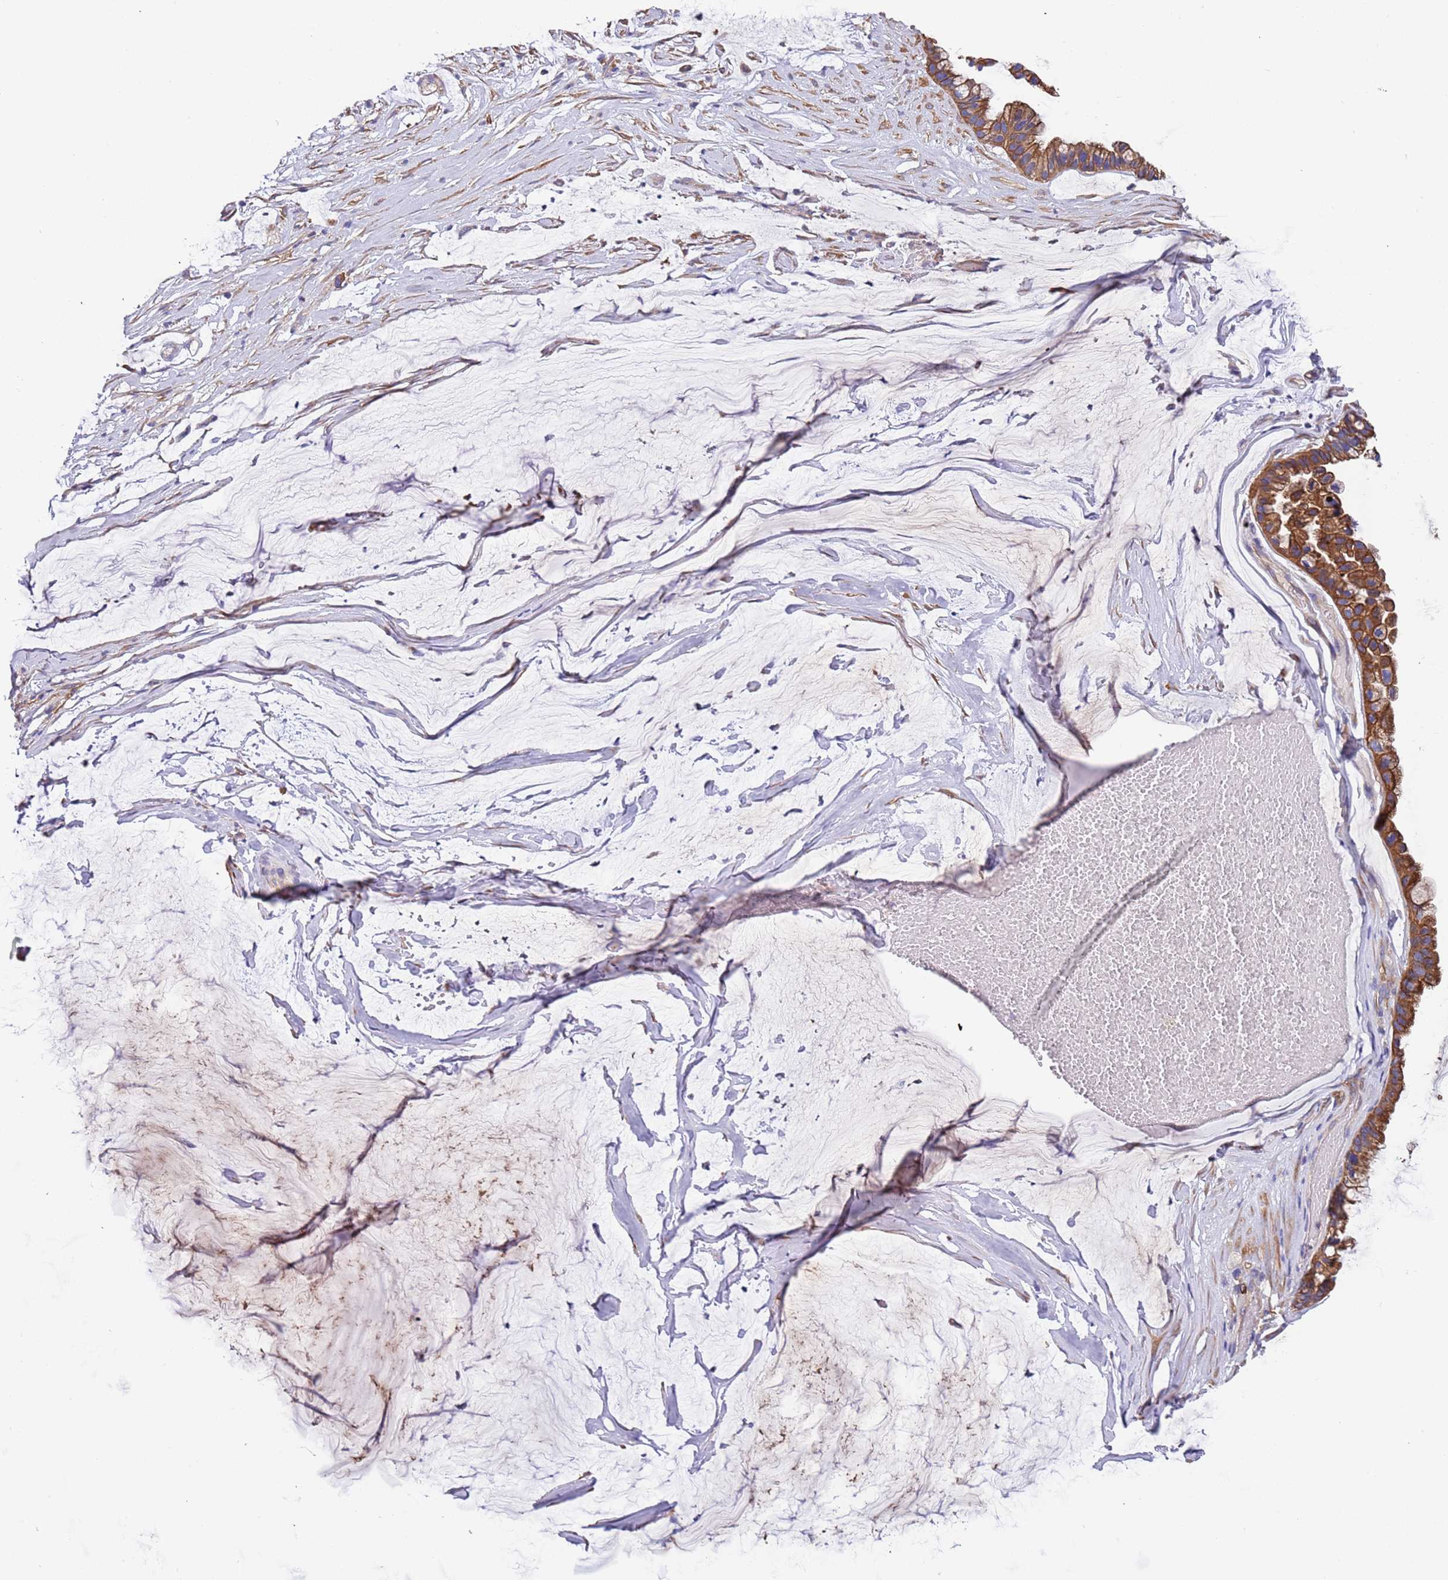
{"staining": {"intensity": "moderate", "quantity": ">75%", "location": "cytoplasmic/membranous"}, "tissue": "ovarian cancer", "cell_type": "Tumor cells", "image_type": "cancer", "snomed": [{"axis": "morphology", "description": "Cystadenocarcinoma, mucinous, NOS"}, {"axis": "topography", "description": "Ovary"}], "caption": "Immunohistochemical staining of human mucinous cystadenocarcinoma (ovarian) exhibits moderate cytoplasmic/membranous protein staining in approximately >75% of tumor cells. (brown staining indicates protein expression, while blue staining denotes nuclei).", "gene": "LAMB4", "patient": {"sex": "female", "age": 39}}